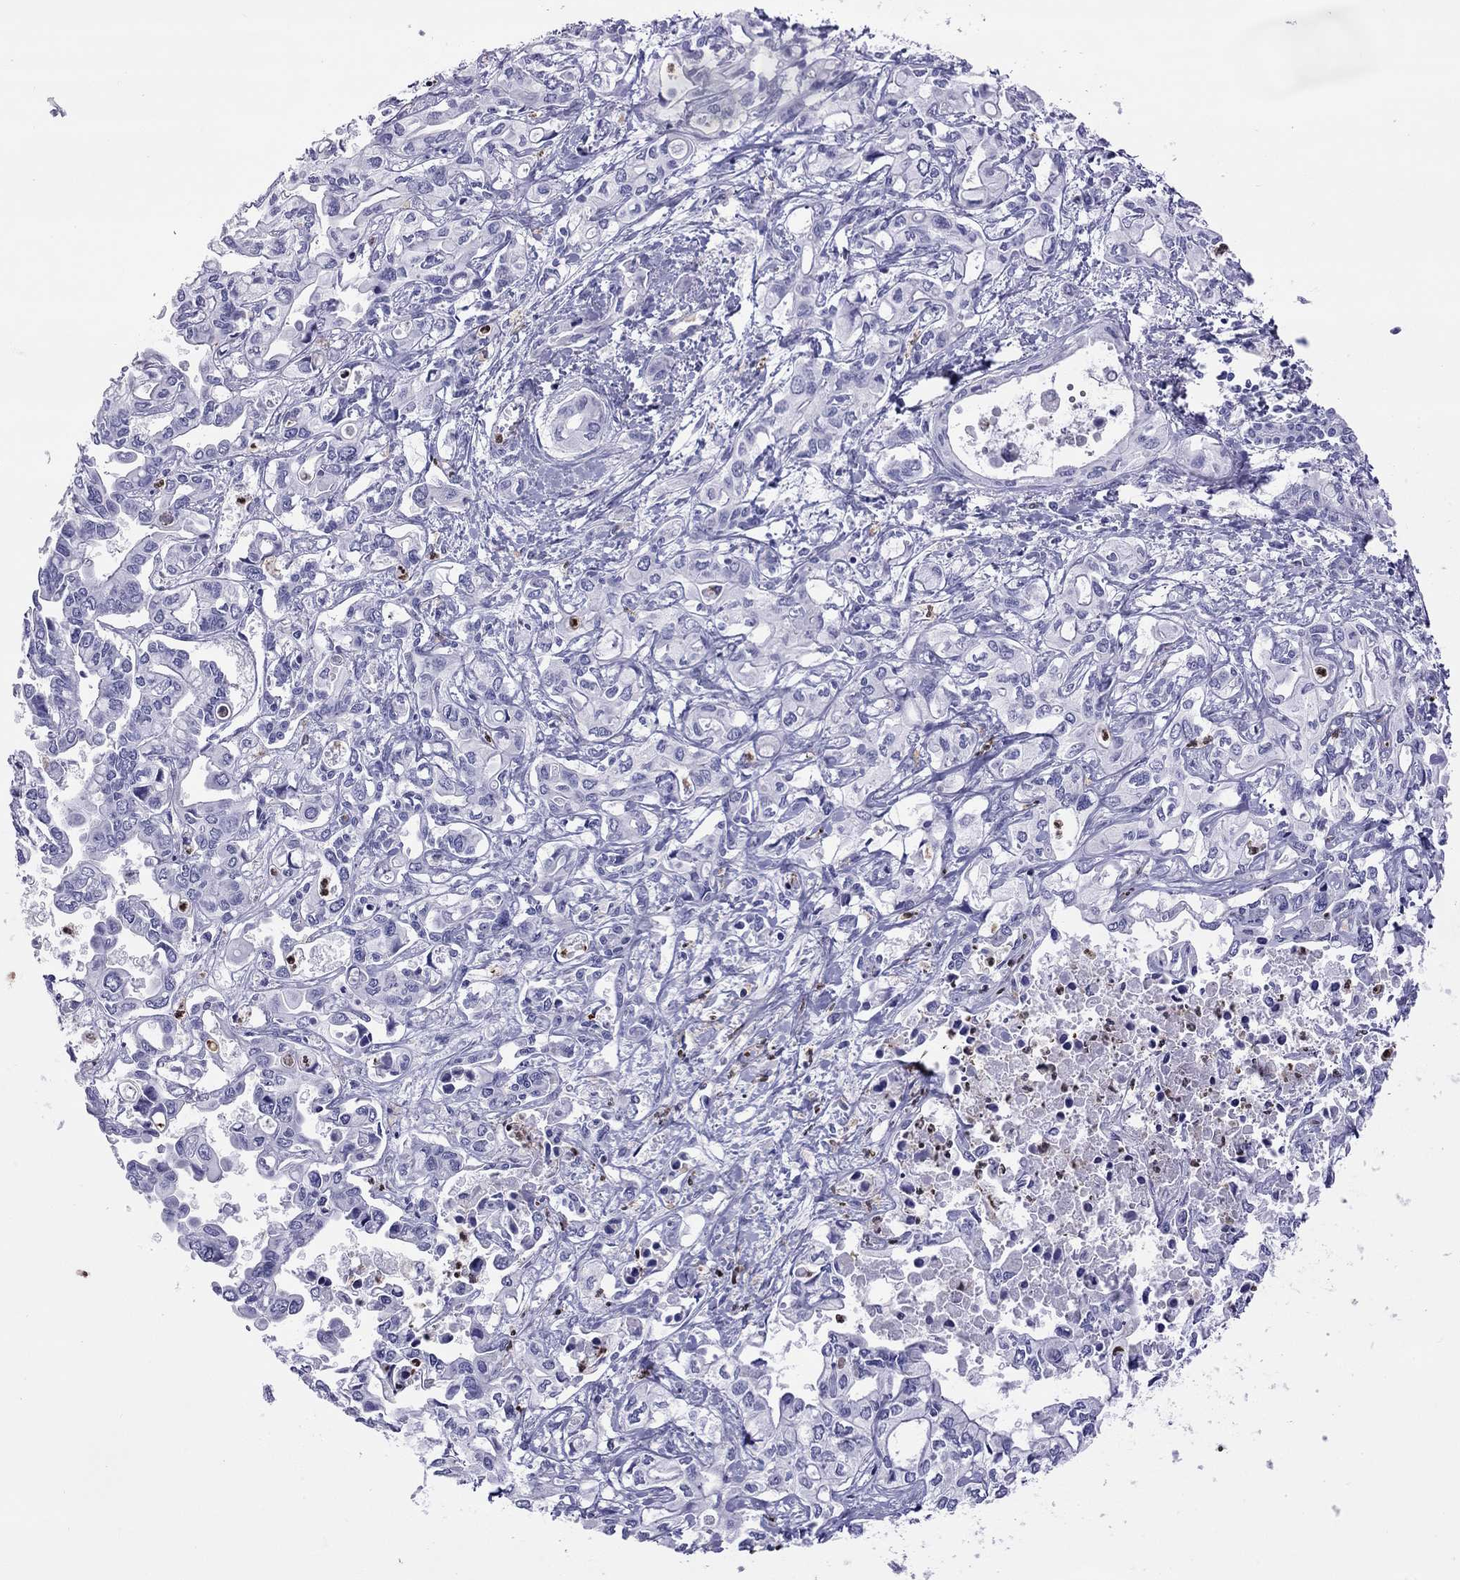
{"staining": {"intensity": "negative", "quantity": "none", "location": "none"}, "tissue": "liver cancer", "cell_type": "Tumor cells", "image_type": "cancer", "snomed": [{"axis": "morphology", "description": "Cholangiocarcinoma"}, {"axis": "topography", "description": "Liver"}], "caption": "This is an immunohistochemistry (IHC) histopathology image of liver cholangiocarcinoma. There is no staining in tumor cells.", "gene": "SLAMF1", "patient": {"sex": "female", "age": 64}}